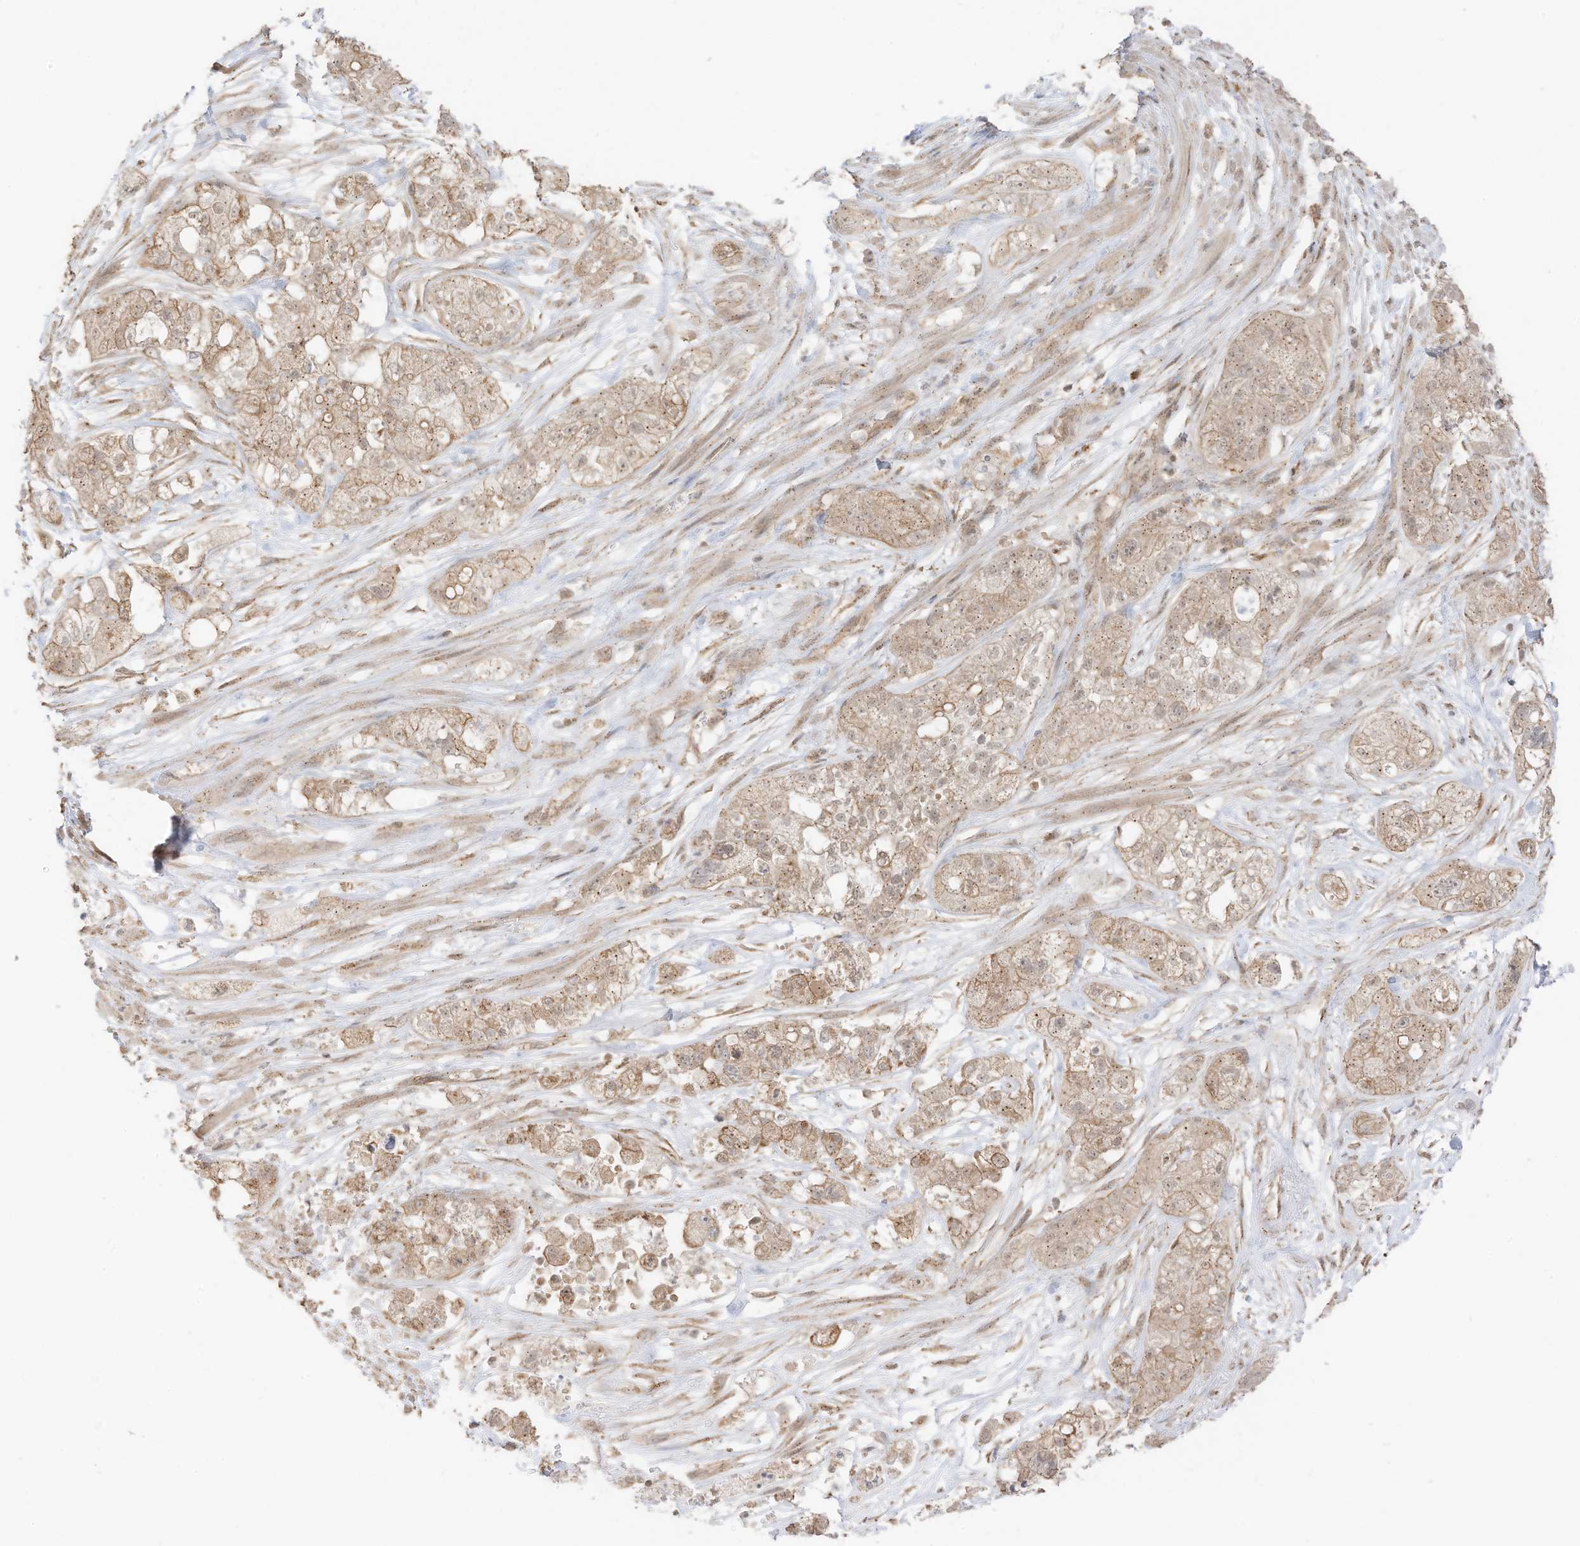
{"staining": {"intensity": "weak", "quantity": "25%-75%", "location": "cytoplasmic/membranous"}, "tissue": "pancreatic cancer", "cell_type": "Tumor cells", "image_type": "cancer", "snomed": [{"axis": "morphology", "description": "Adenocarcinoma, NOS"}, {"axis": "topography", "description": "Pancreas"}], "caption": "Immunohistochemistry (DAB) staining of adenocarcinoma (pancreatic) reveals weak cytoplasmic/membranous protein positivity in approximately 25%-75% of tumor cells. (DAB (3,3'-diaminobenzidine) = brown stain, brightfield microscopy at high magnification).", "gene": "N4BP3", "patient": {"sex": "female", "age": 78}}